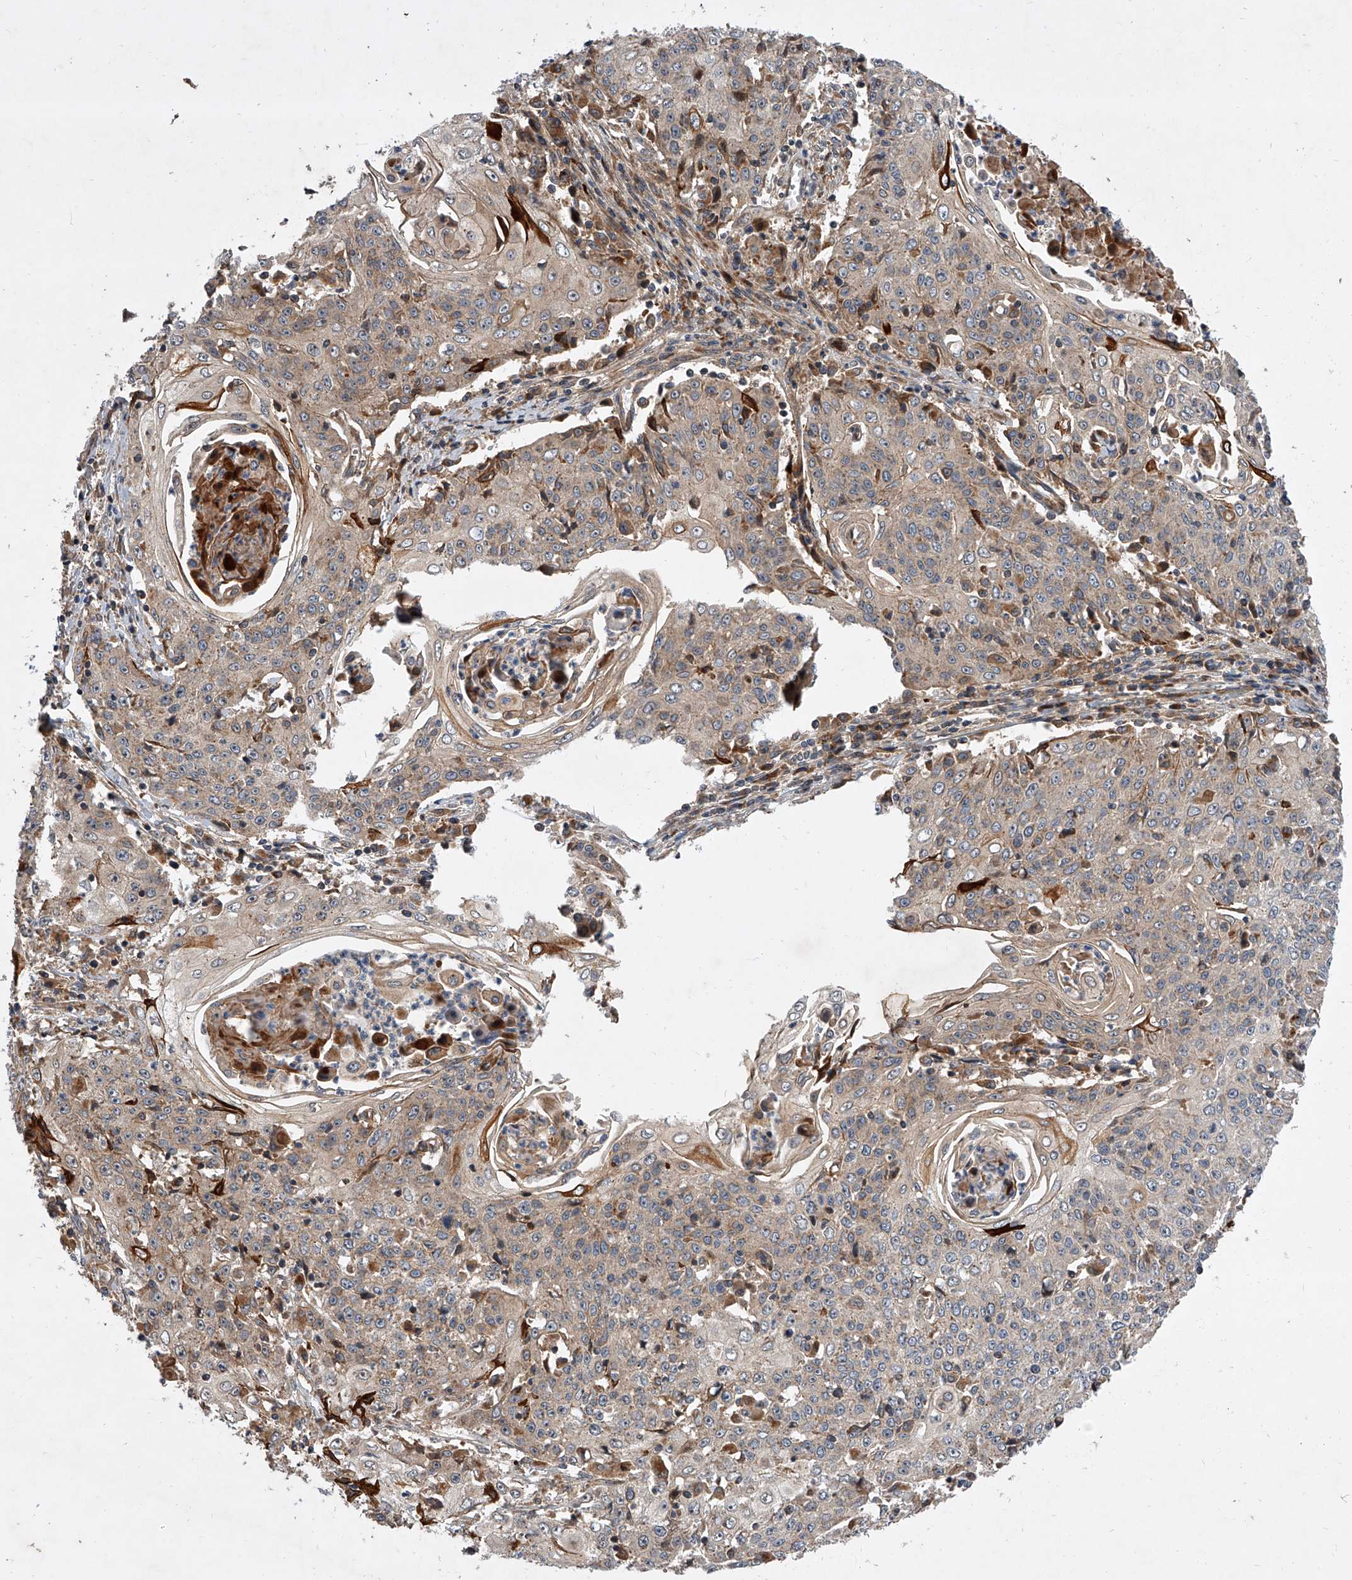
{"staining": {"intensity": "weak", "quantity": ">75%", "location": "cytoplasmic/membranous"}, "tissue": "cervical cancer", "cell_type": "Tumor cells", "image_type": "cancer", "snomed": [{"axis": "morphology", "description": "Squamous cell carcinoma, NOS"}, {"axis": "topography", "description": "Cervix"}], "caption": "There is low levels of weak cytoplasmic/membranous positivity in tumor cells of squamous cell carcinoma (cervical), as demonstrated by immunohistochemical staining (brown color).", "gene": "USP47", "patient": {"sex": "female", "age": 48}}